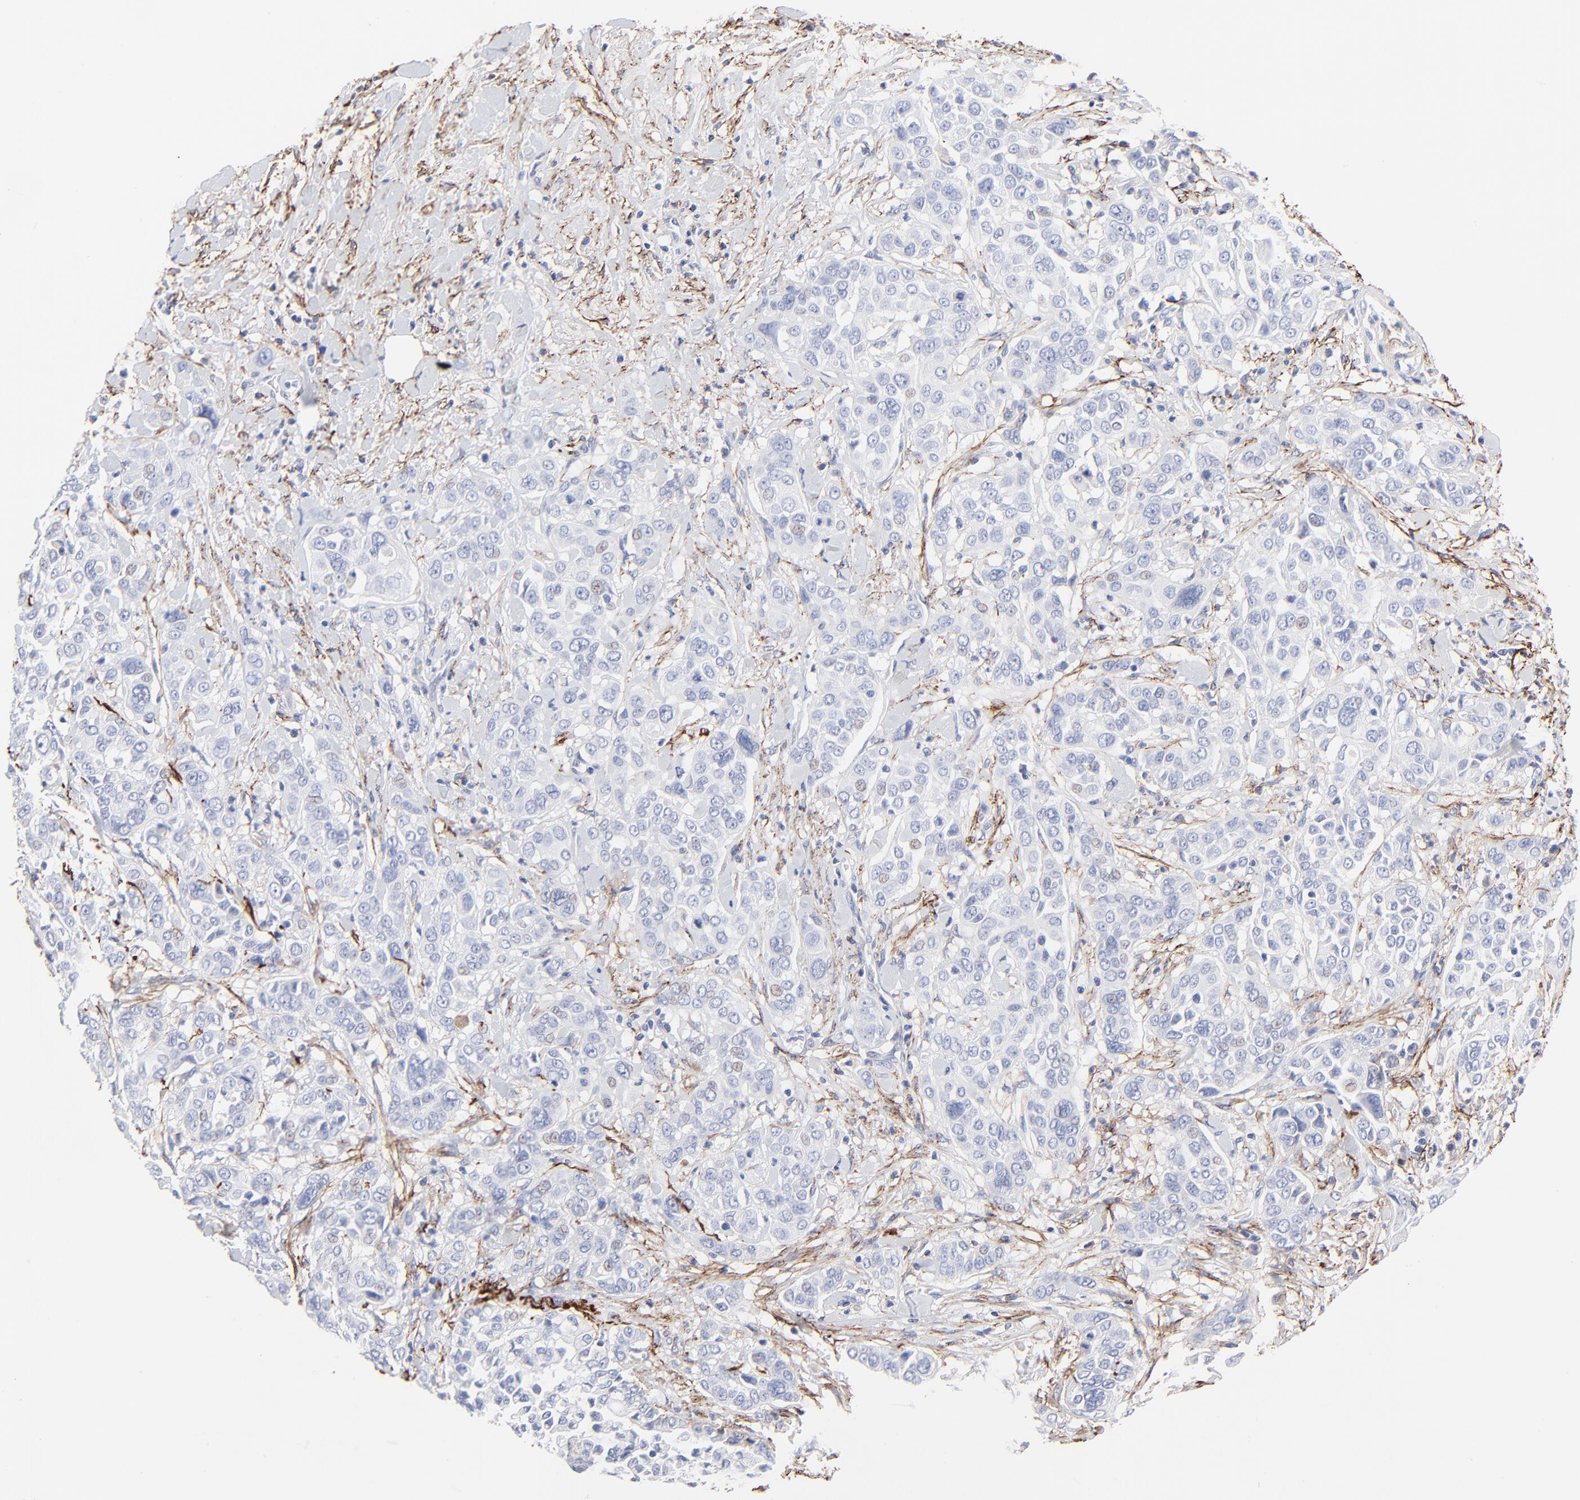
{"staining": {"intensity": "negative", "quantity": "none", "location": "none"}, "tissue": "pancreatic cancer", "cell_type": "Tumor cells", "image_type": "cancer", "snomed": [{"axis": "morphology", "description": "Adenocarcinoma, NOS"}, {"axis": "topography", "description": "Pancreas"}], "caption": "This is an immunohistochemistry image of human pancreatic adenocarcinoma. There is no expression in tumor cells.", "gene": "FBLN2", "patient": {"sex": "female", "age": 52}}